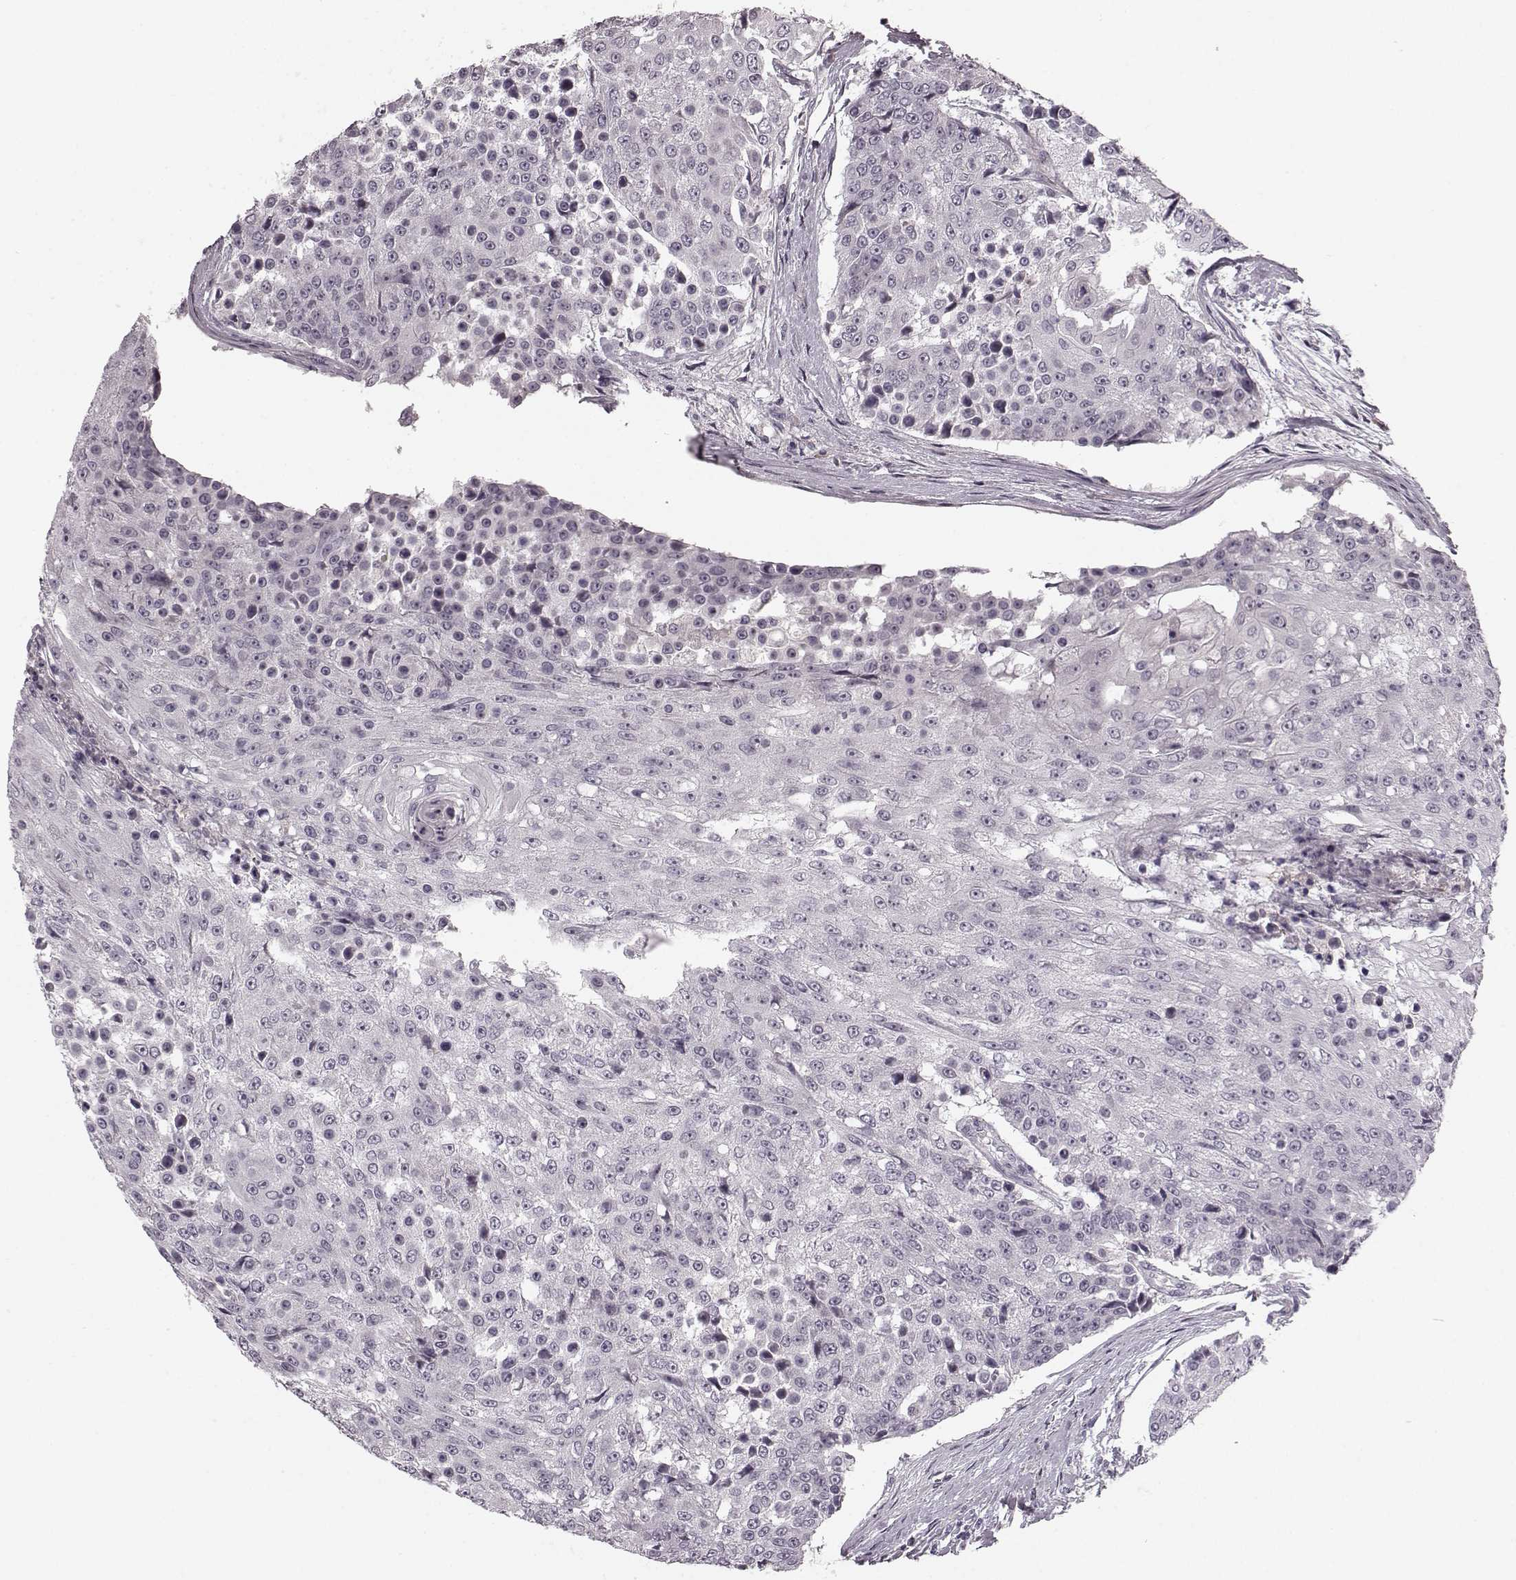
{"staining": {"intensity": "negative", "quantity": "none", "location": "none"}, "tissue": "urothelial cancer", "cell_type": "Tumor cells", "image_type": "cancer", "snomed": [{"axis": "morphology", "description": "Urothelial carcinoma, High grade"}, {"axis": "topography", "description": "Urinary bladder"}], "caption": "IHC of urothelial carcinoma (high-grade) displays no staining in tumor cells.", "gene": "FAM234B", "patient": {"sex": "female", "age": 63}}